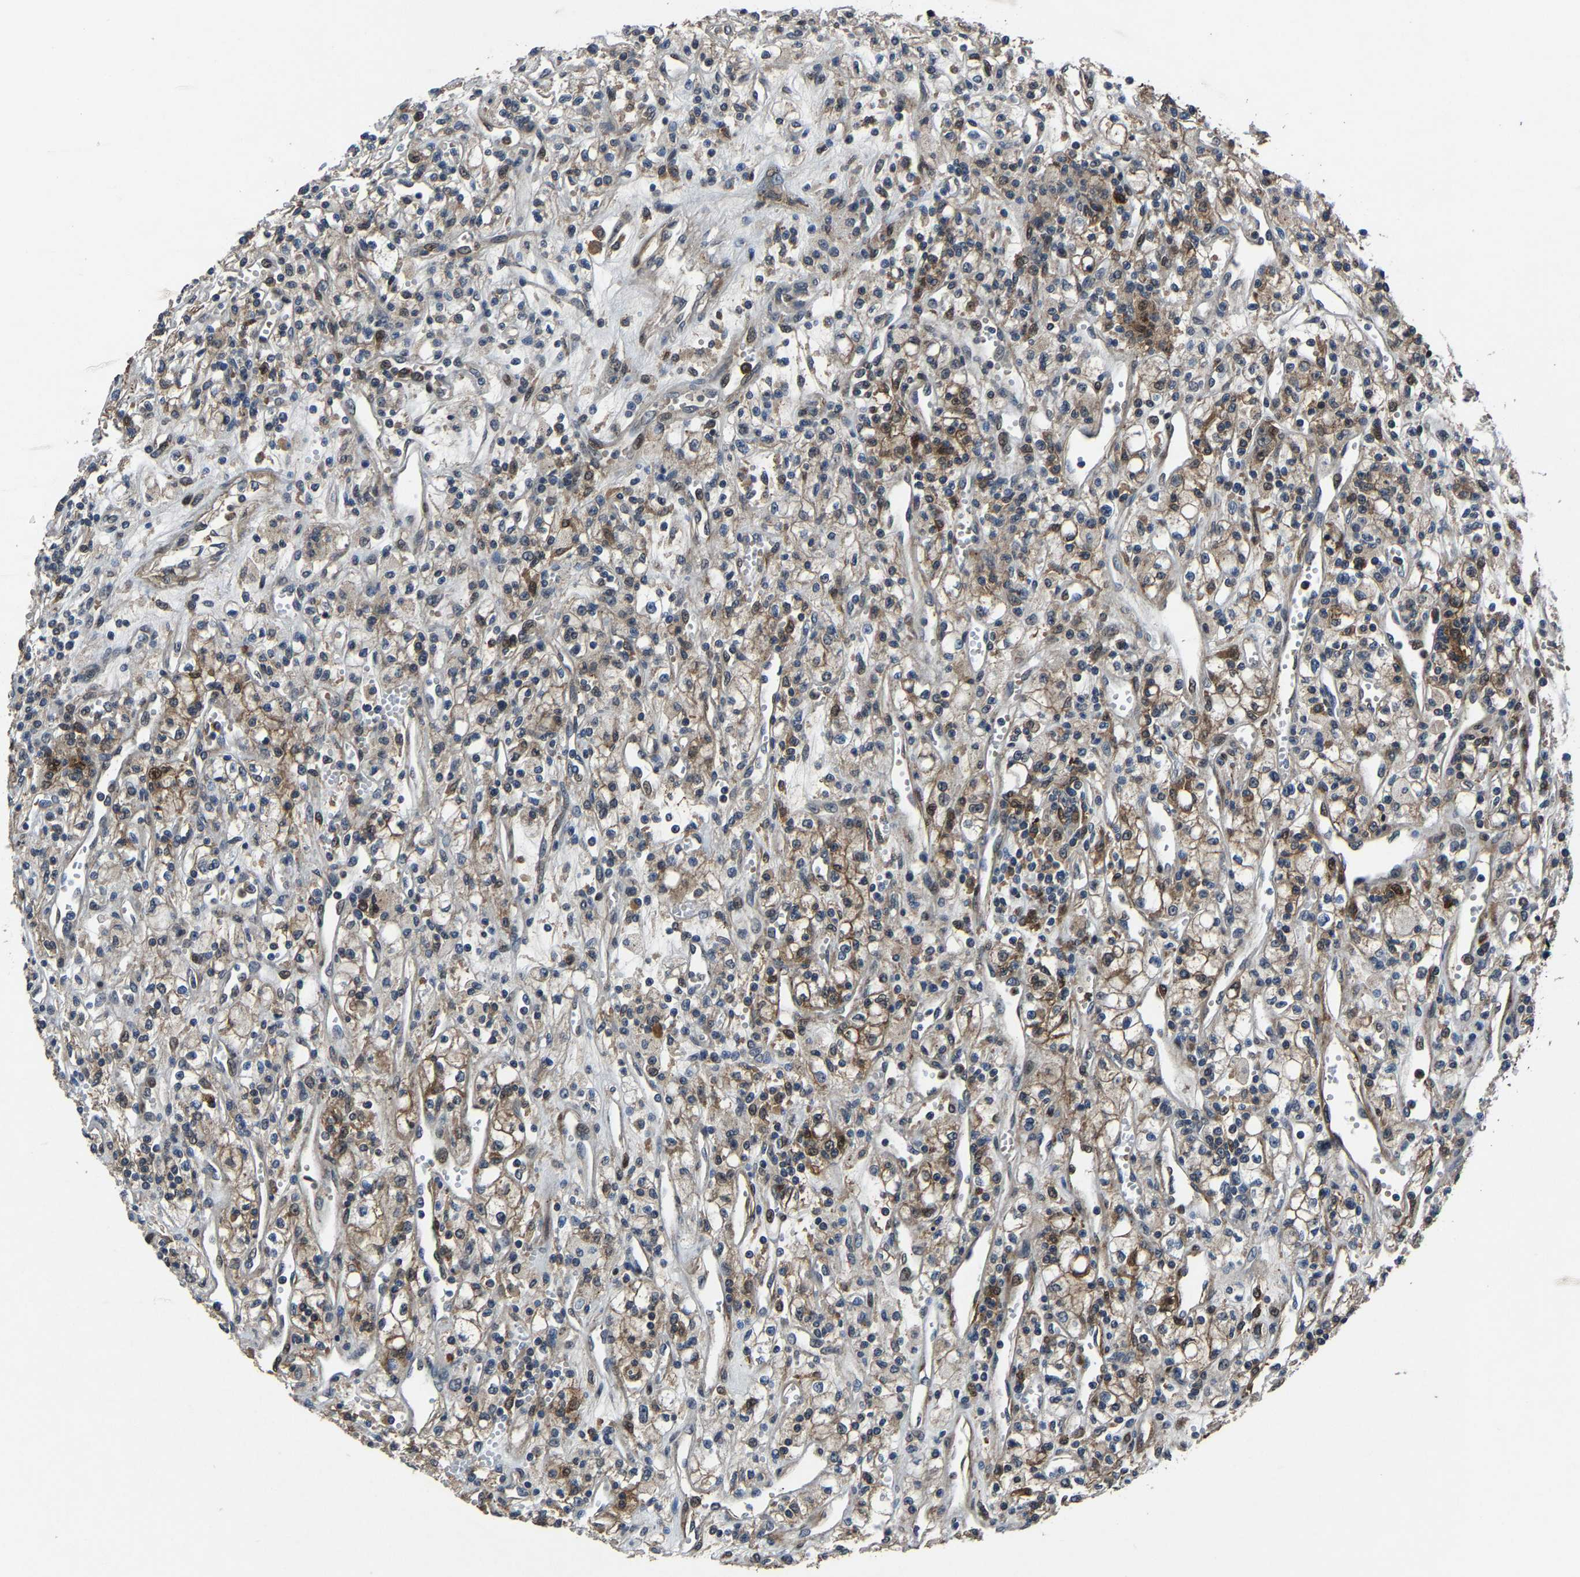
{"staining": {"intensity": "moderate", "quantity": ">75%", "location": "cytoplasmic/membranous"}, "tissue": "renal cancer", "cell_type": "Tumor cells", "image_type": "cancer", "snomed": [{"axis": "morphology", "description": "Adenocarcinoma, NOS"}, {"axis": "topography", "description": "Kidney"}], "caption": "Immunohistochemical staining of human adenocarcinoma (renal) exhibits medium levels of moderate cytoplasmic/membranous staining in approximately >75% of tumor cells.", "gene": "PCNX2", "patient": {"sex": "male", "age": 59}}